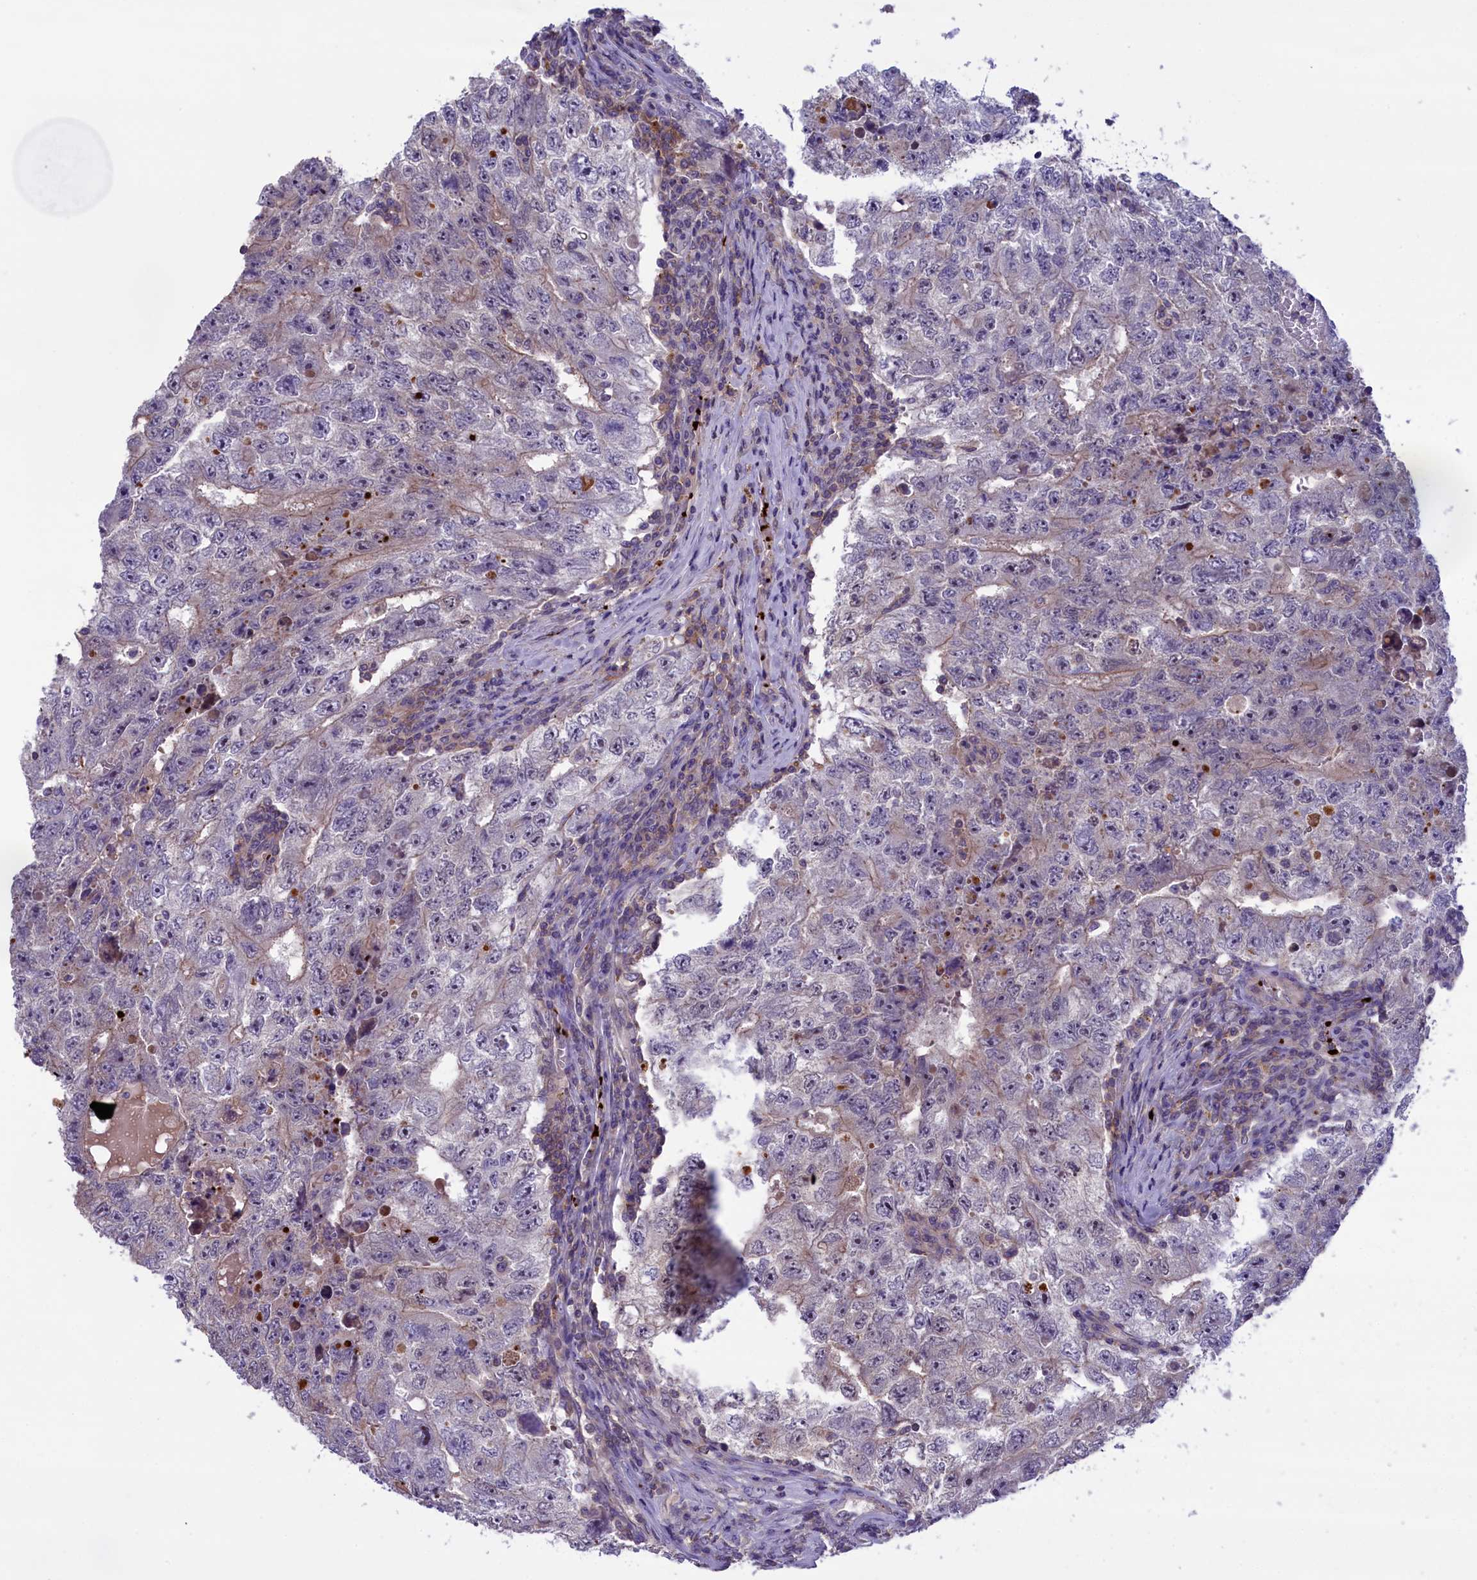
{"staining": {"intensity": "negative", "quantity": "none", "location": "none"}, "tissue": "testis cancer", "cell_type": "Tumor cells", "image_type": "cancer", "snomed": [{"axis": "morphology", "description": "Carcinoma, Embryonal, NOS"}, {"axis": "topography", "description": "Testis"}], "caption": "Image shows no protein positivity in tumor cells of testis embryonal carcinoma tissue. Nuclei are stained in blue.", "gene": "HEATR3", "patient": {"sex": "male", "age": 17}}